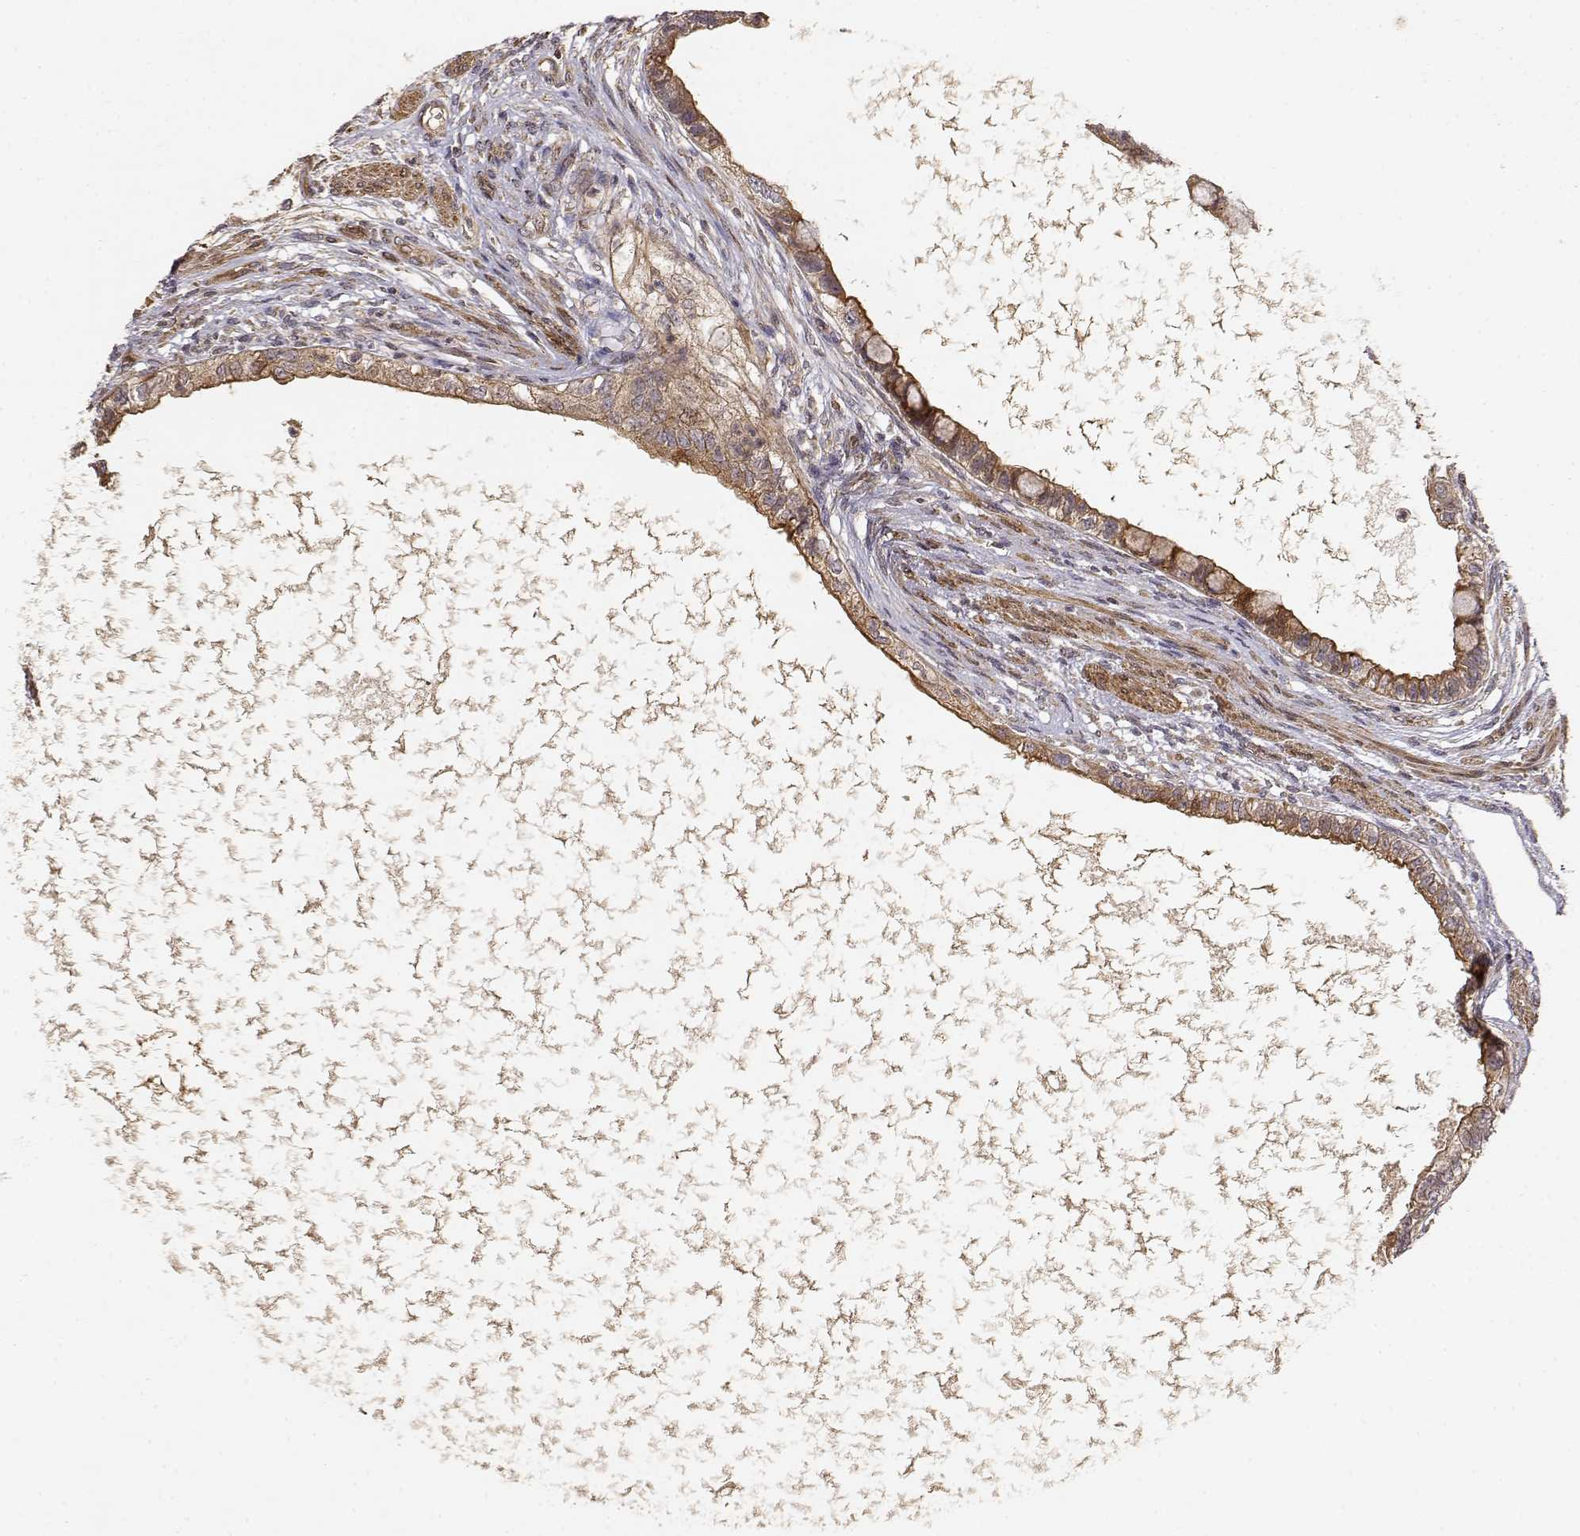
{"staining": {"intensity": "moderate", "quantity": ">75%", "location": "cytoplasmic/membranous"}, "tissue": "testis cancer", "cell_type": "Tumor cells", "image_type": "cancer", "snomed": [{"axis": "morphology", "description": "Carcinoma, Embryonal, NOS"}, {"axis": "topography", "description": "Testis"}], "caption": "IHC (DAB) staining of human testis embryonal carcinoma reveals moderate cytoplasmic/membranous protein expression in approximately >75% of tumor cells. (brown staining indicates protein expression, while blue staining denotes nuclei).", "gene": "PICK1", "patient": {"sex": "male", "age": 26}}